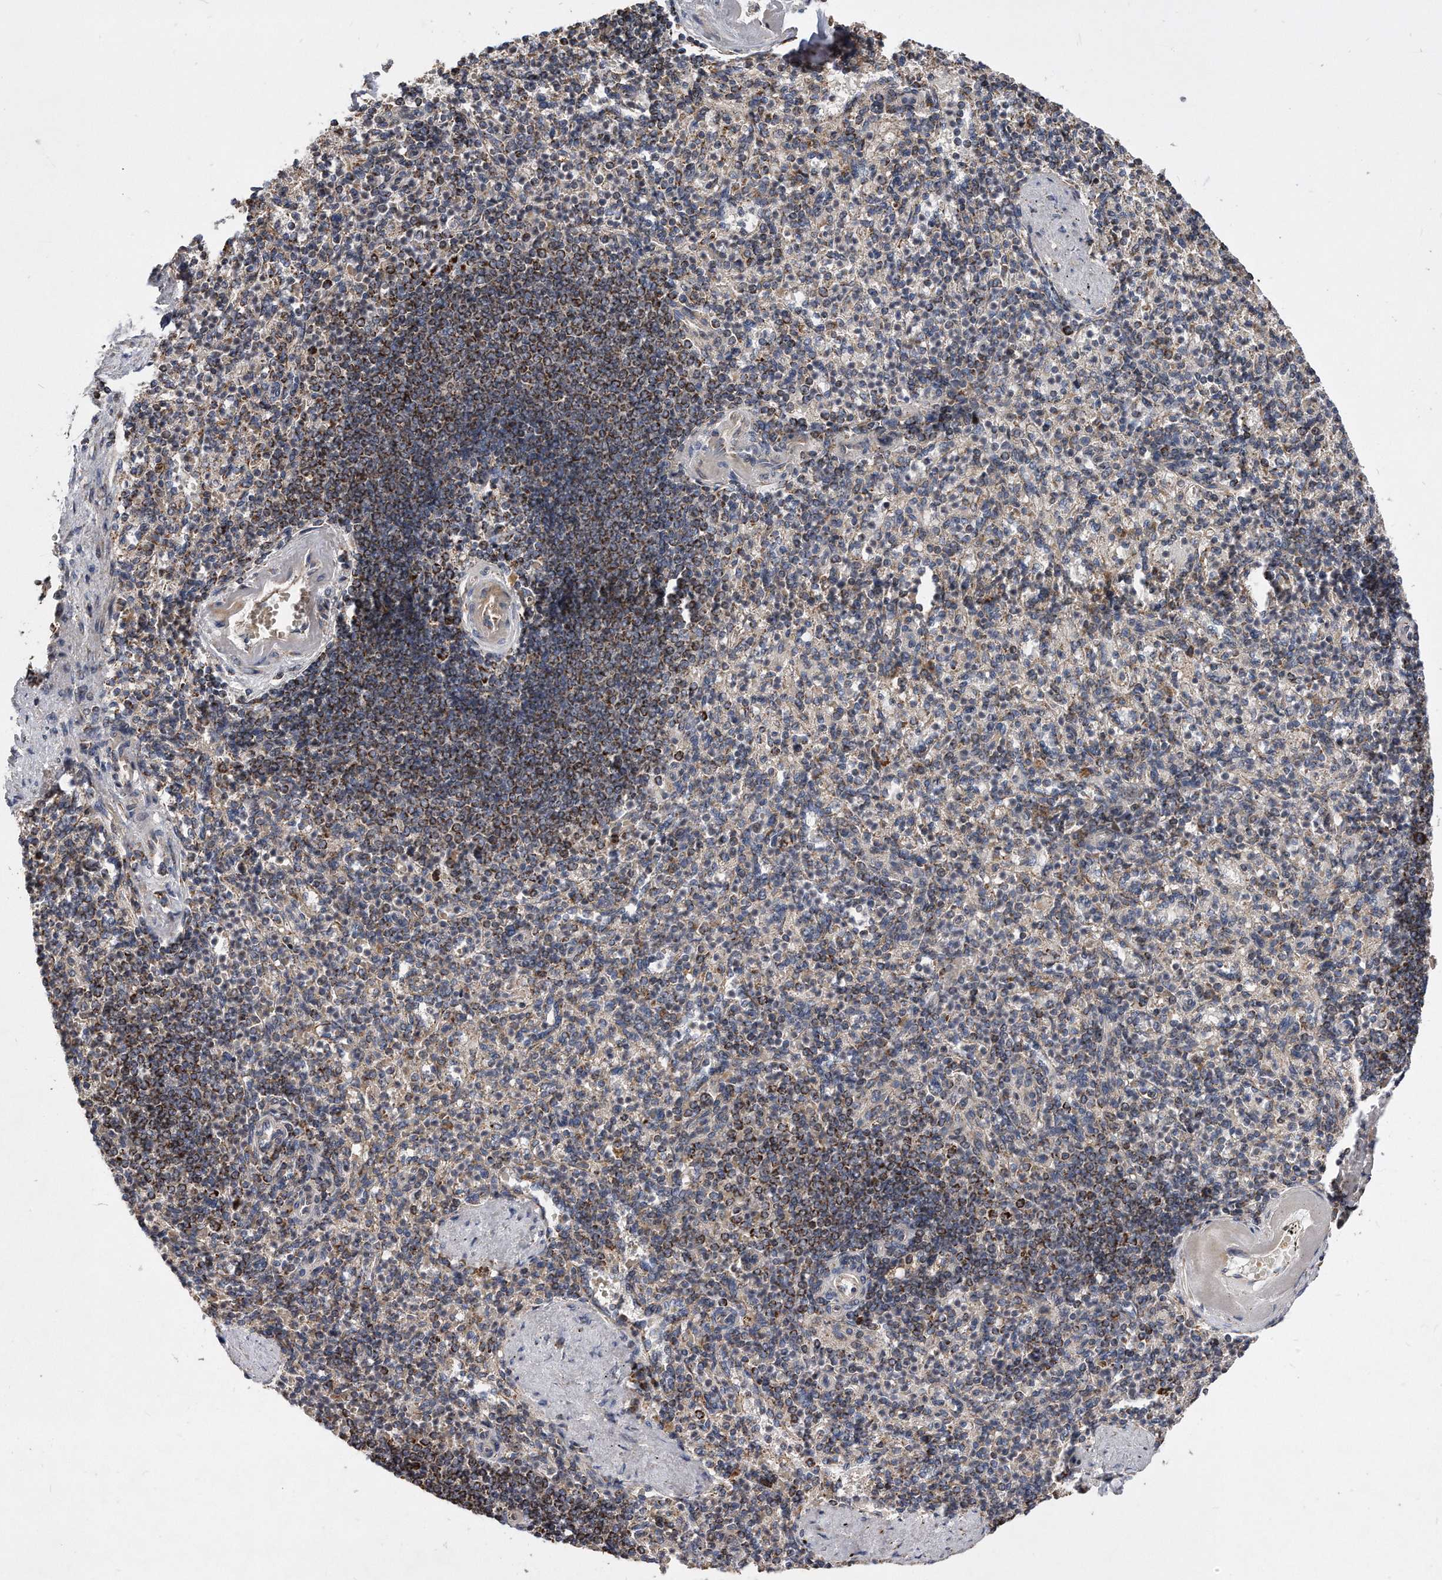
{"staining": {"intensity": "moderate", "quantity": "<25%", "location": "cytoplasmic/membranous"}, "tissue": "spleen", "cell_type": "Cells in red pulp", "image_type": "normal", "snomed": [{"axis": "morphology", "description": "Normal tissue, NOS"}, {"axis": "topography", "description": "Spleen"}], "caption": "Immunohistochemistry (IHC) (DAB) staining of normal human spleen shows moderate cytoplasmic/membranous protein expression in approximately <25% of cells in red pulp.", "gene": "PPP5C", "patient": {"sex": "female", "age": 74}}